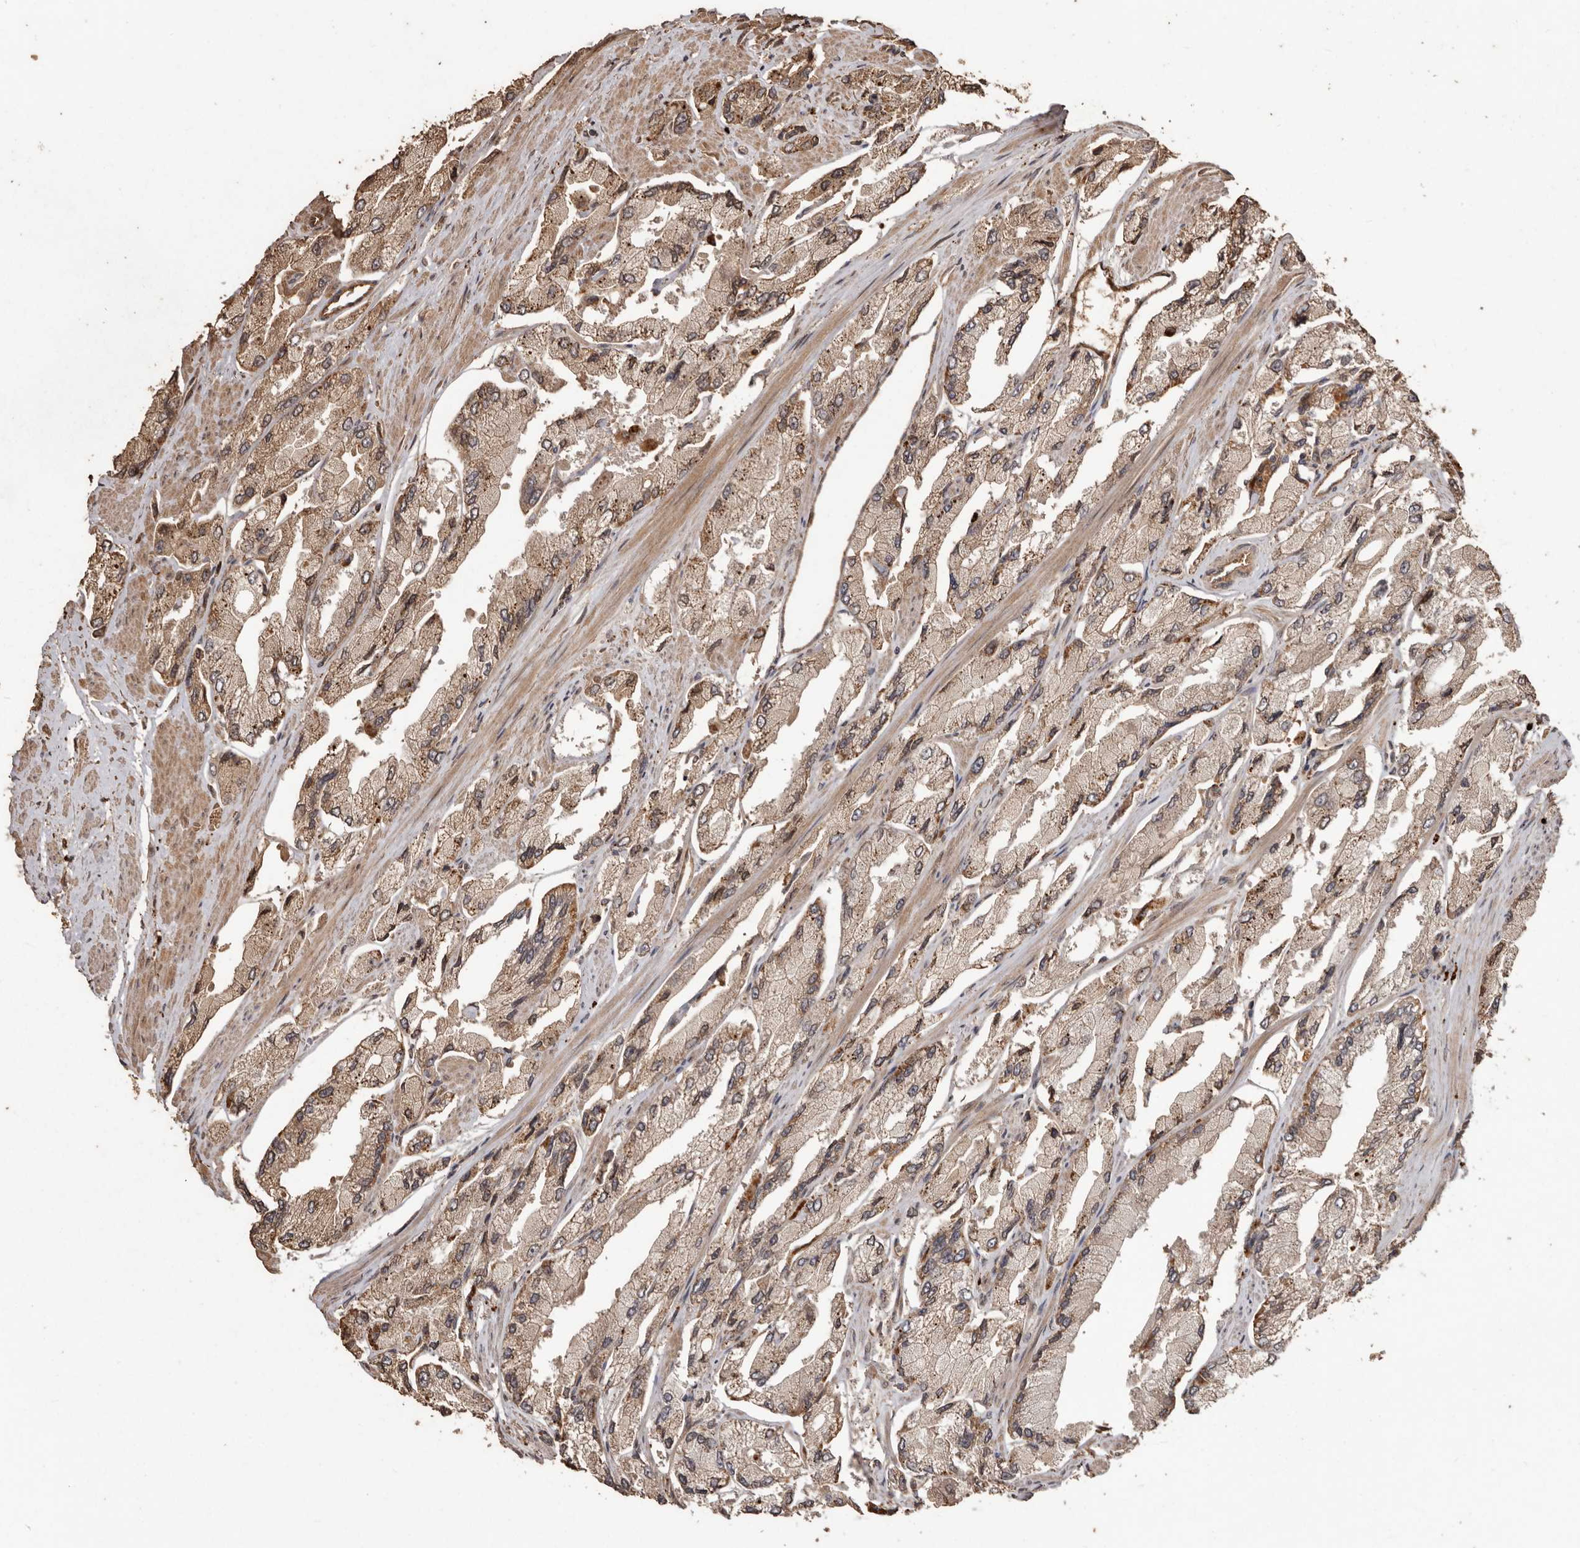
{"staining": {"intensity": "moderate", "quantity": ">75%", "location": "cytoplasmic/membranous"}, "tissue": "prostate cancer", "cell_type": "Tumor cells", "image_type": "cancer", "snomed": [{"axis": "morphology", "description": "Adenocarcinoma, High grade"}, {"axis": "topography", "description": "Prostate"}], "caption": "DAB (3,3'-diaminobenzidine) immunohistochemical staining of human adenocarcinoma (high-grade) (prostate) displays moderate cytoplasmic/membranous protein expression in about >75% of tumor cells.", "gene": "NUP43", "patient": {"sex": "male", "age": 58}}